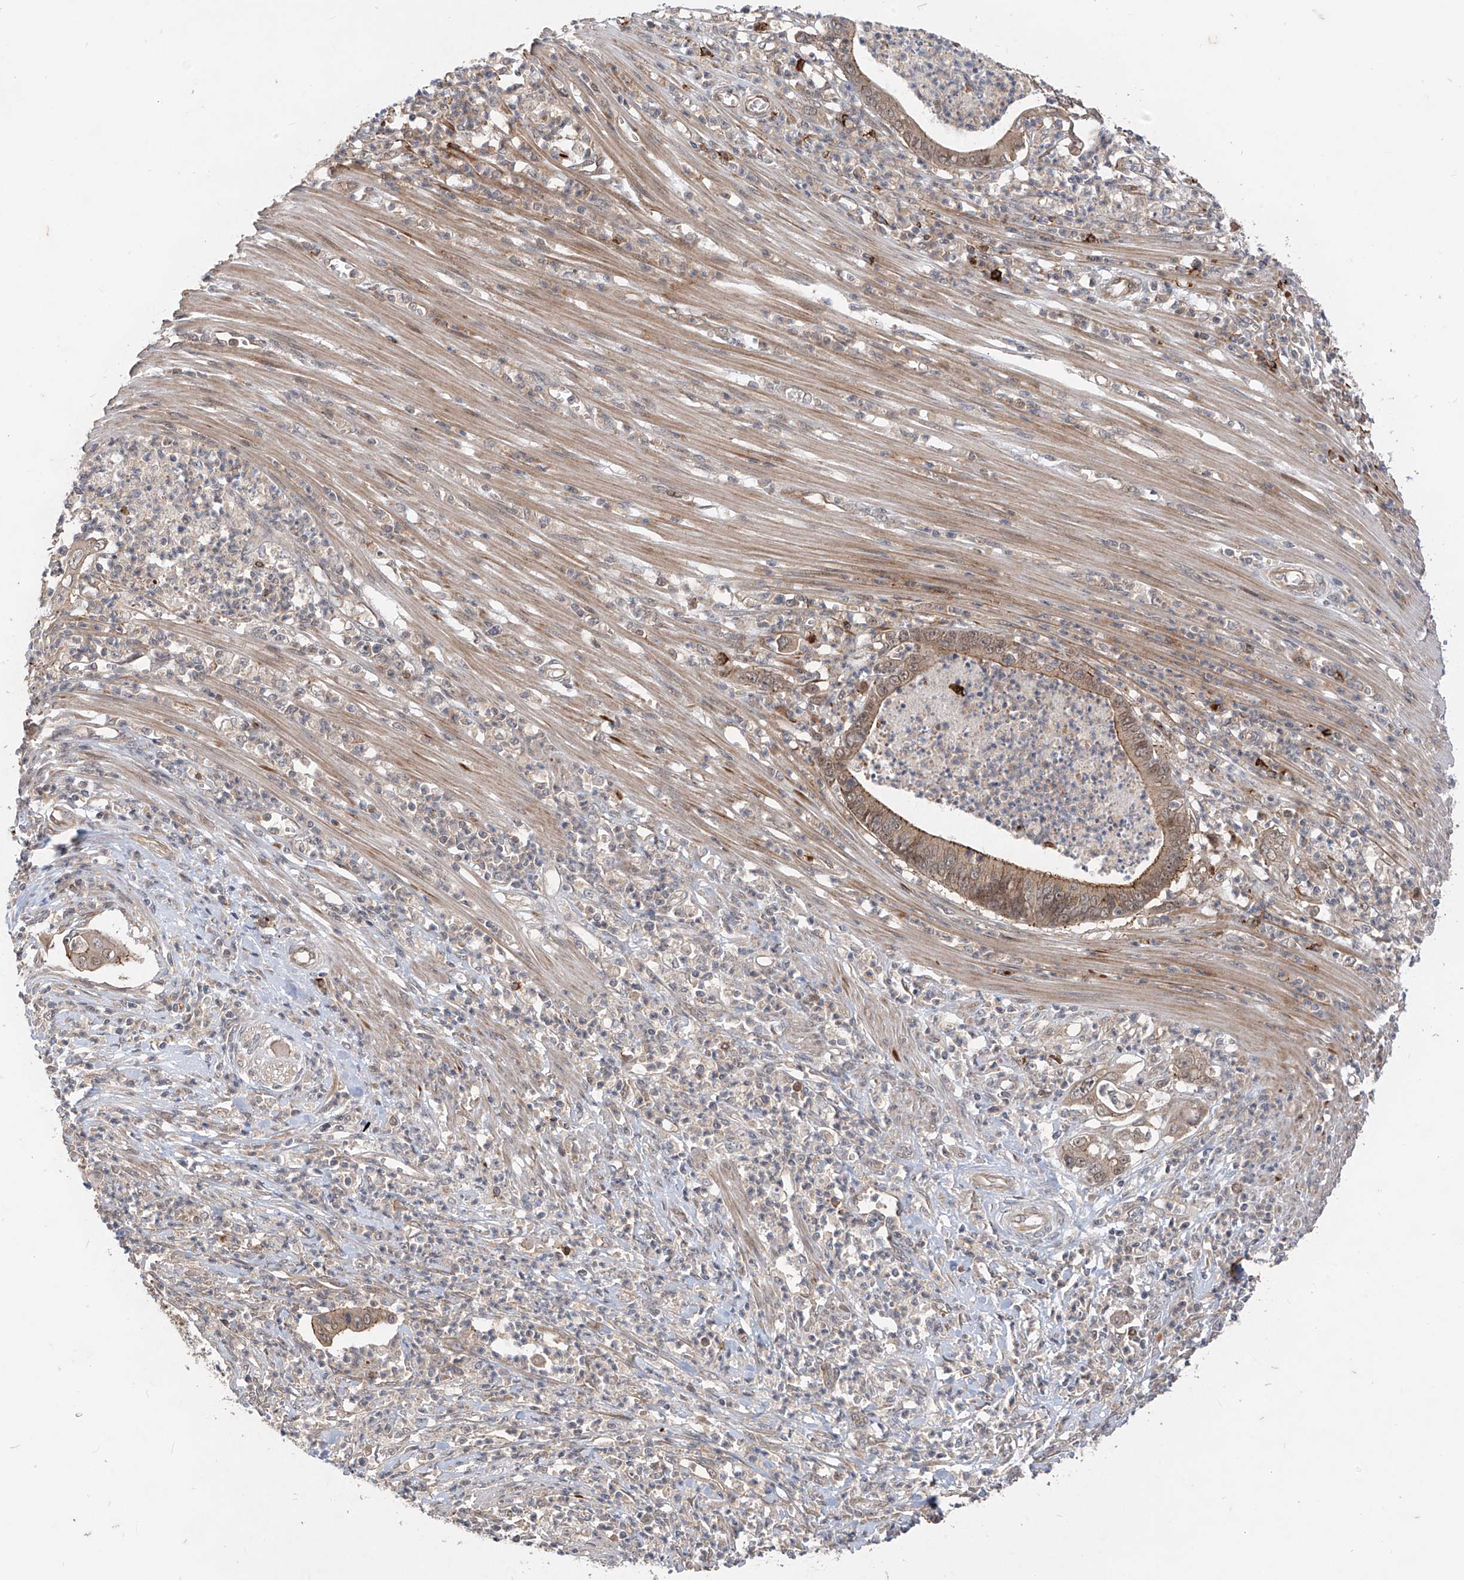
{"staining": {"intensity": "weak", "quantity": ">75%", "location": "cytoplasmic/membranous"}, "tissue": "pancreatic cancer", "cell_type": "Tumor cells", "image_type": "cancer", "snomed": [{"axis": "morphology", "description": "Adenocarcinoma, NOS"}, {"axis": "topography", "description": "Pancreas"}], "caption": "Tumor cells exhibit weak cytoplasmic/membranous expression in about >75% of cells in pancreatic cancer (adenocarcinoma). Nuclei are stained in blue.", "gene": "MTUS2", "patient": {"sex": "male", "age": 69}}